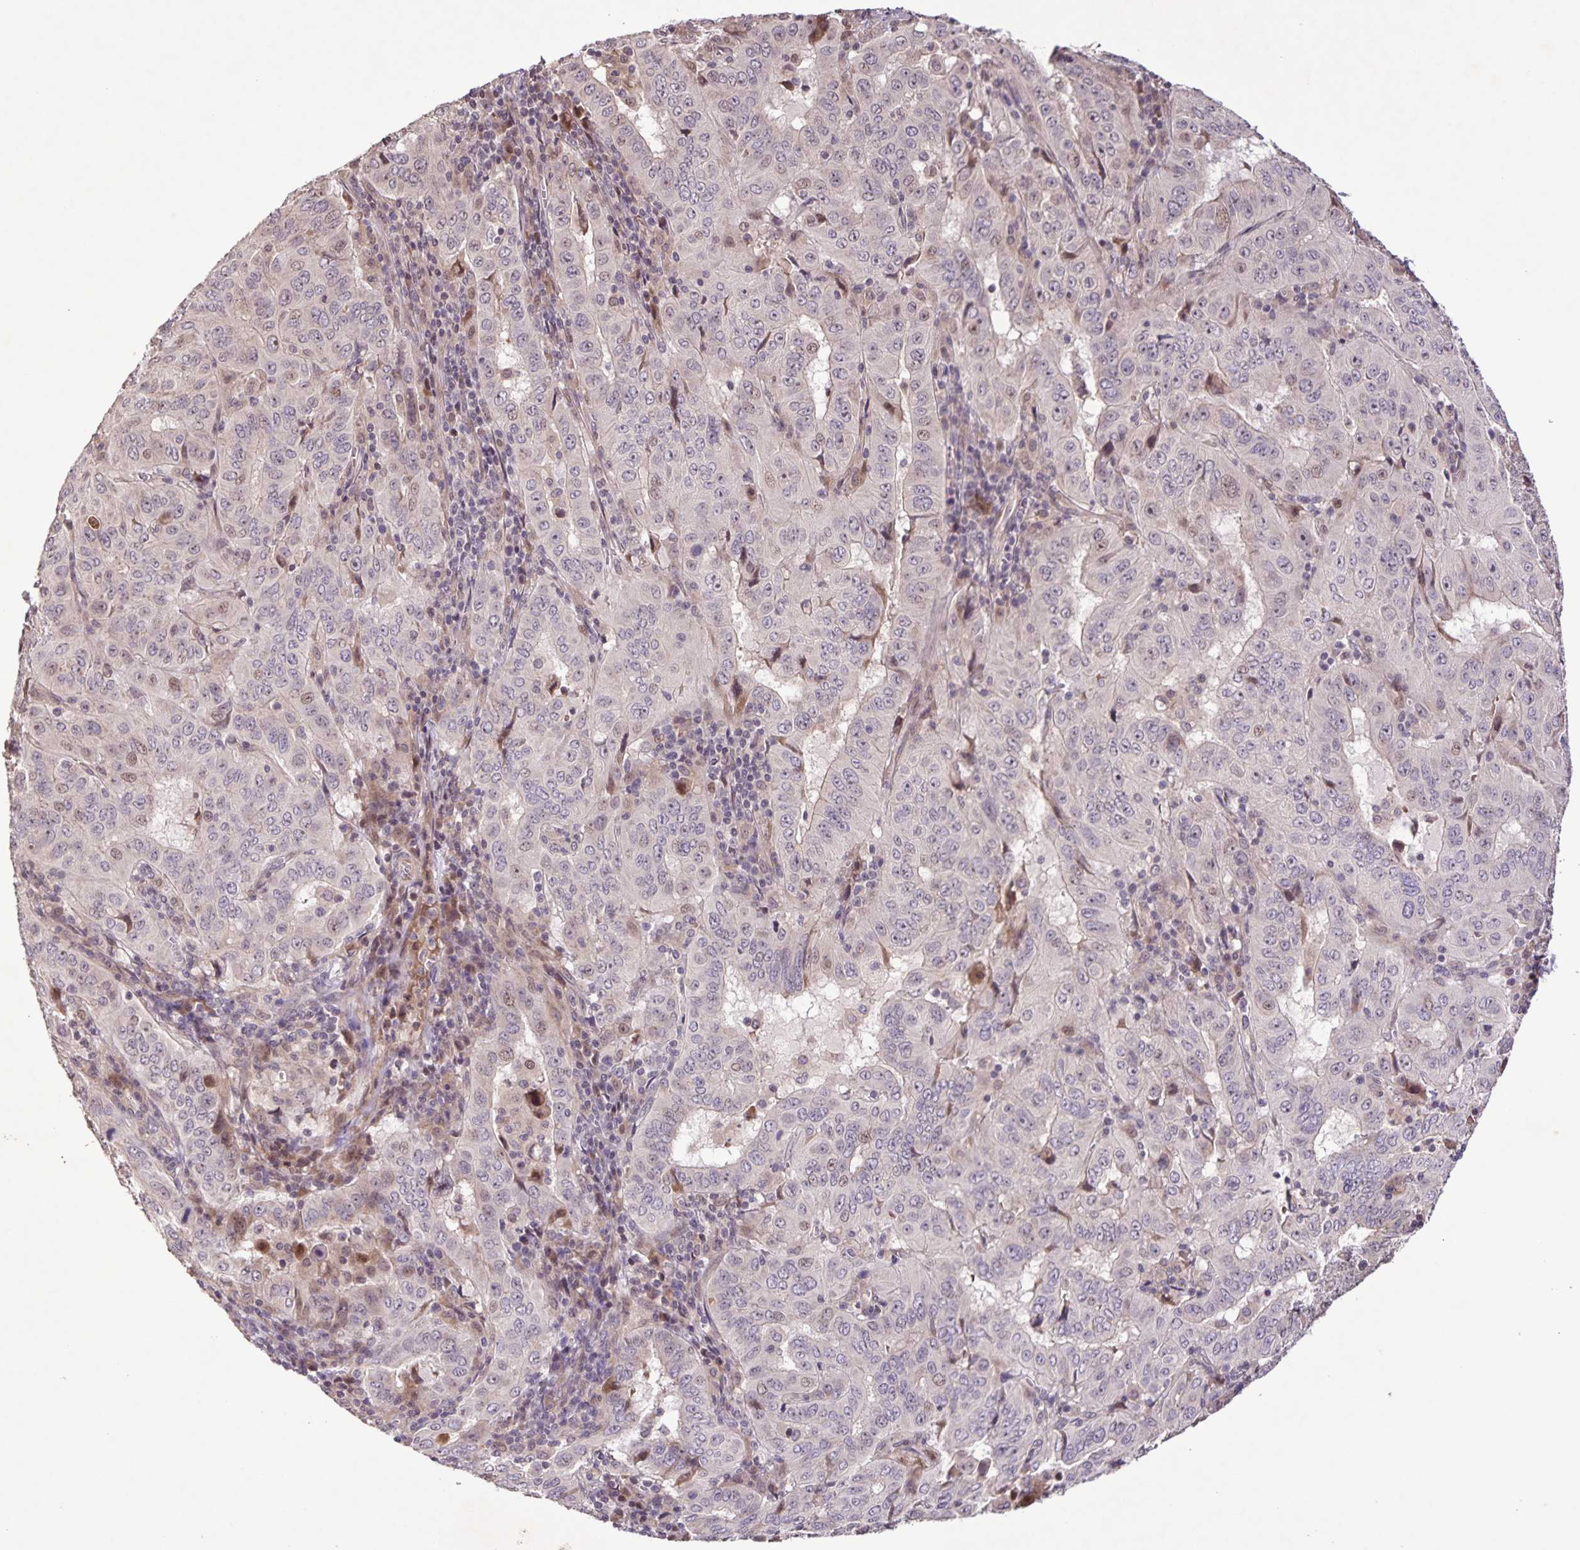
{"staining": {"intensity": "moderate", "quantity": "<25%", "location": "nuclear"}, "tissue": "pancreatic cancer", "cell_type": "Tumor cells", "image_type": "cancer", "snomed": [{"axis": "morphology", "description": "Adenocarcinoma, NOS"}, {"axis": "topography", "description": "Pancreas"}], "caption": "Moderate nuclear positivity for a protein is identified in approximately <25% of tumor cells of adenocarcinoma (pancreatic) using IHC.", "gene": "GDF2", "patient": {"sex": "male", "age": 63}}